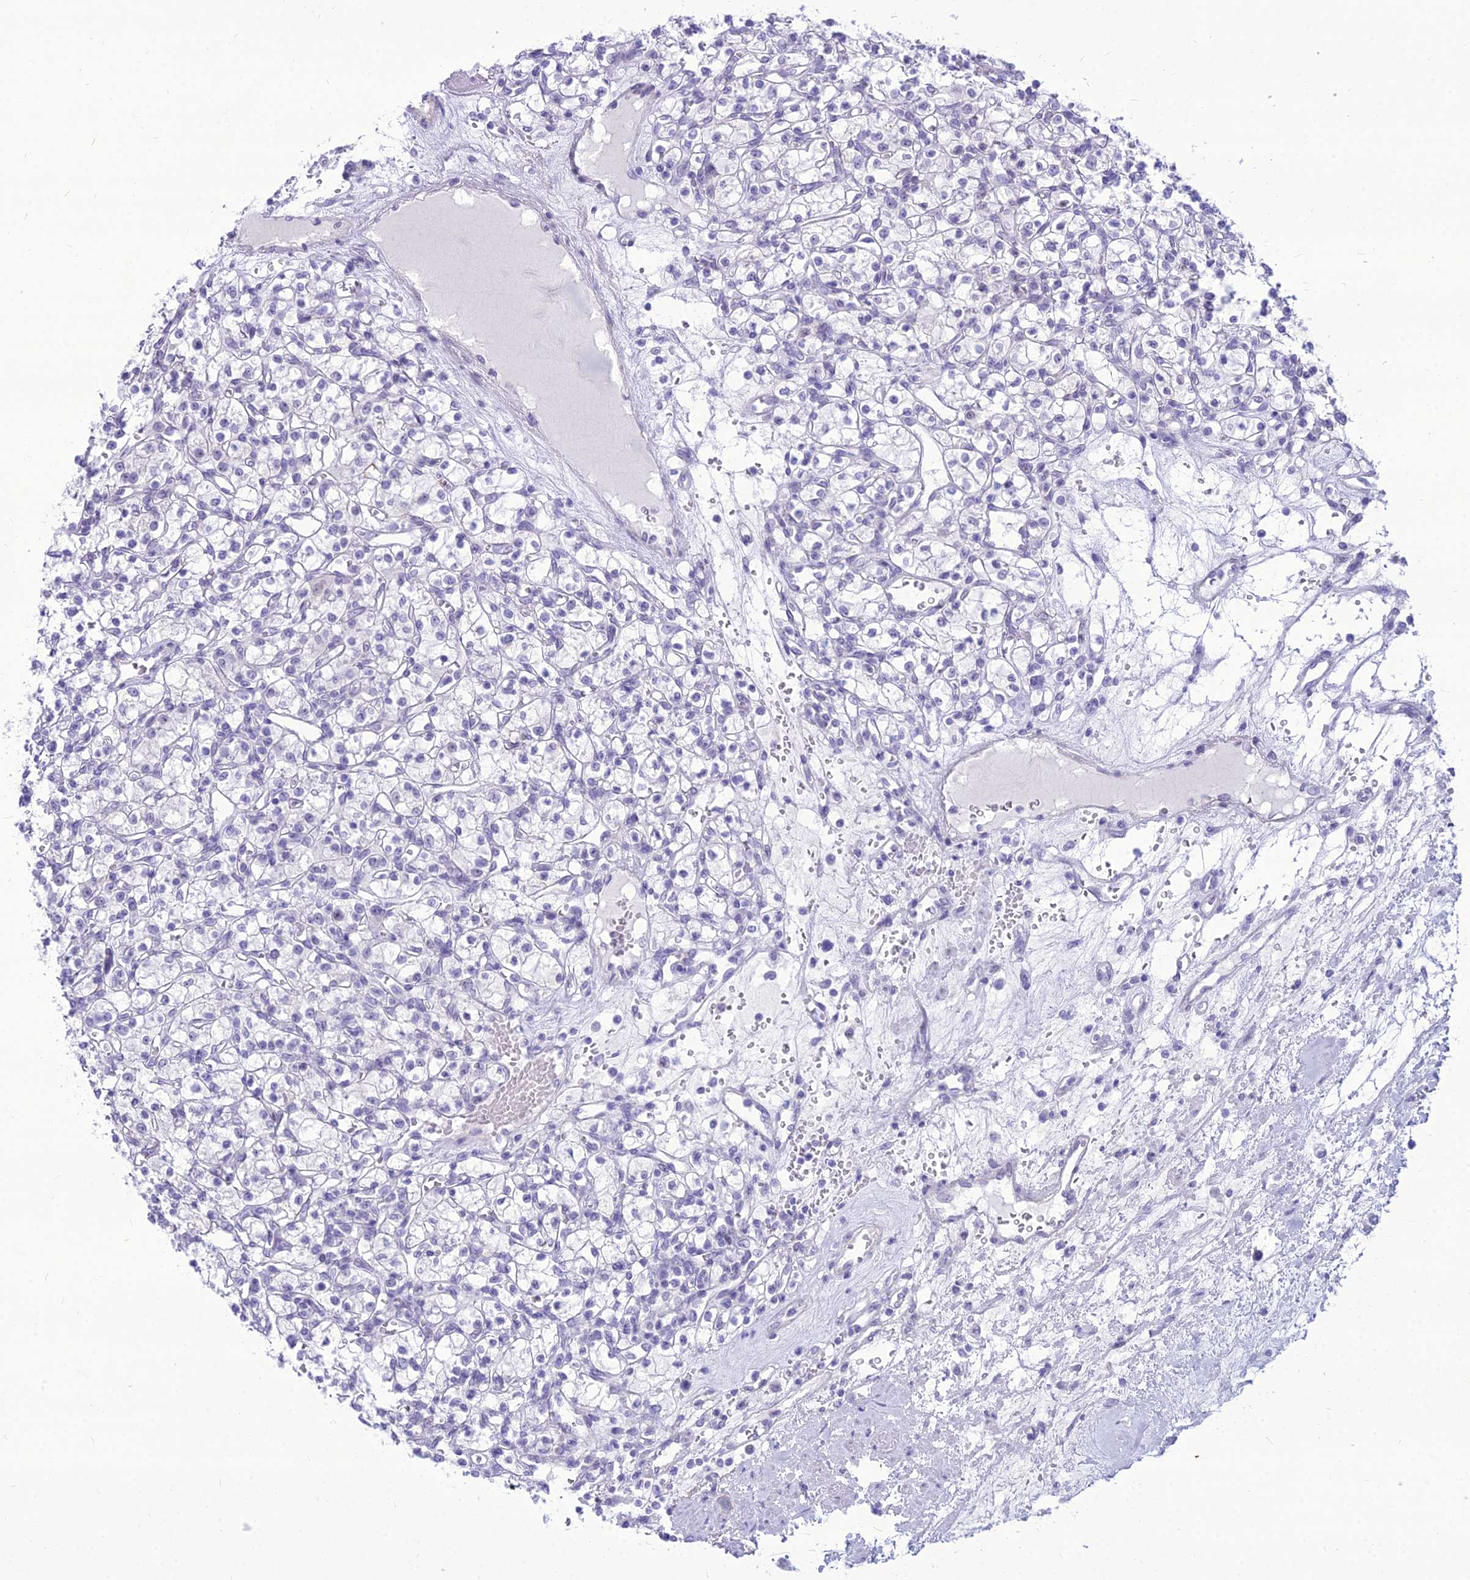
{"staining": {"intensity": "negative", "quantity": "none", "location": "none"}, "tissue": "renal cancer", "cell_type": "Tumor cells", "image_type": "cancer", "snomed": [{"axis": "morphology", "description": "Adenocarcinoma, NOS"}, {"axis": "topography", "description": "Kidney"}], "caption": "A micrograph of human renal adenocarcinoma is negative for staining in tumor cells. The staining was performed using DAB (3,3'-diaminobenzidine) to visualize the protein expression in brown, while the nuclei were stained in blue with hematoxylin (Magnification: 20x).", "gene": "DHX40", "patient": {"sex": "female", "age": 59}}